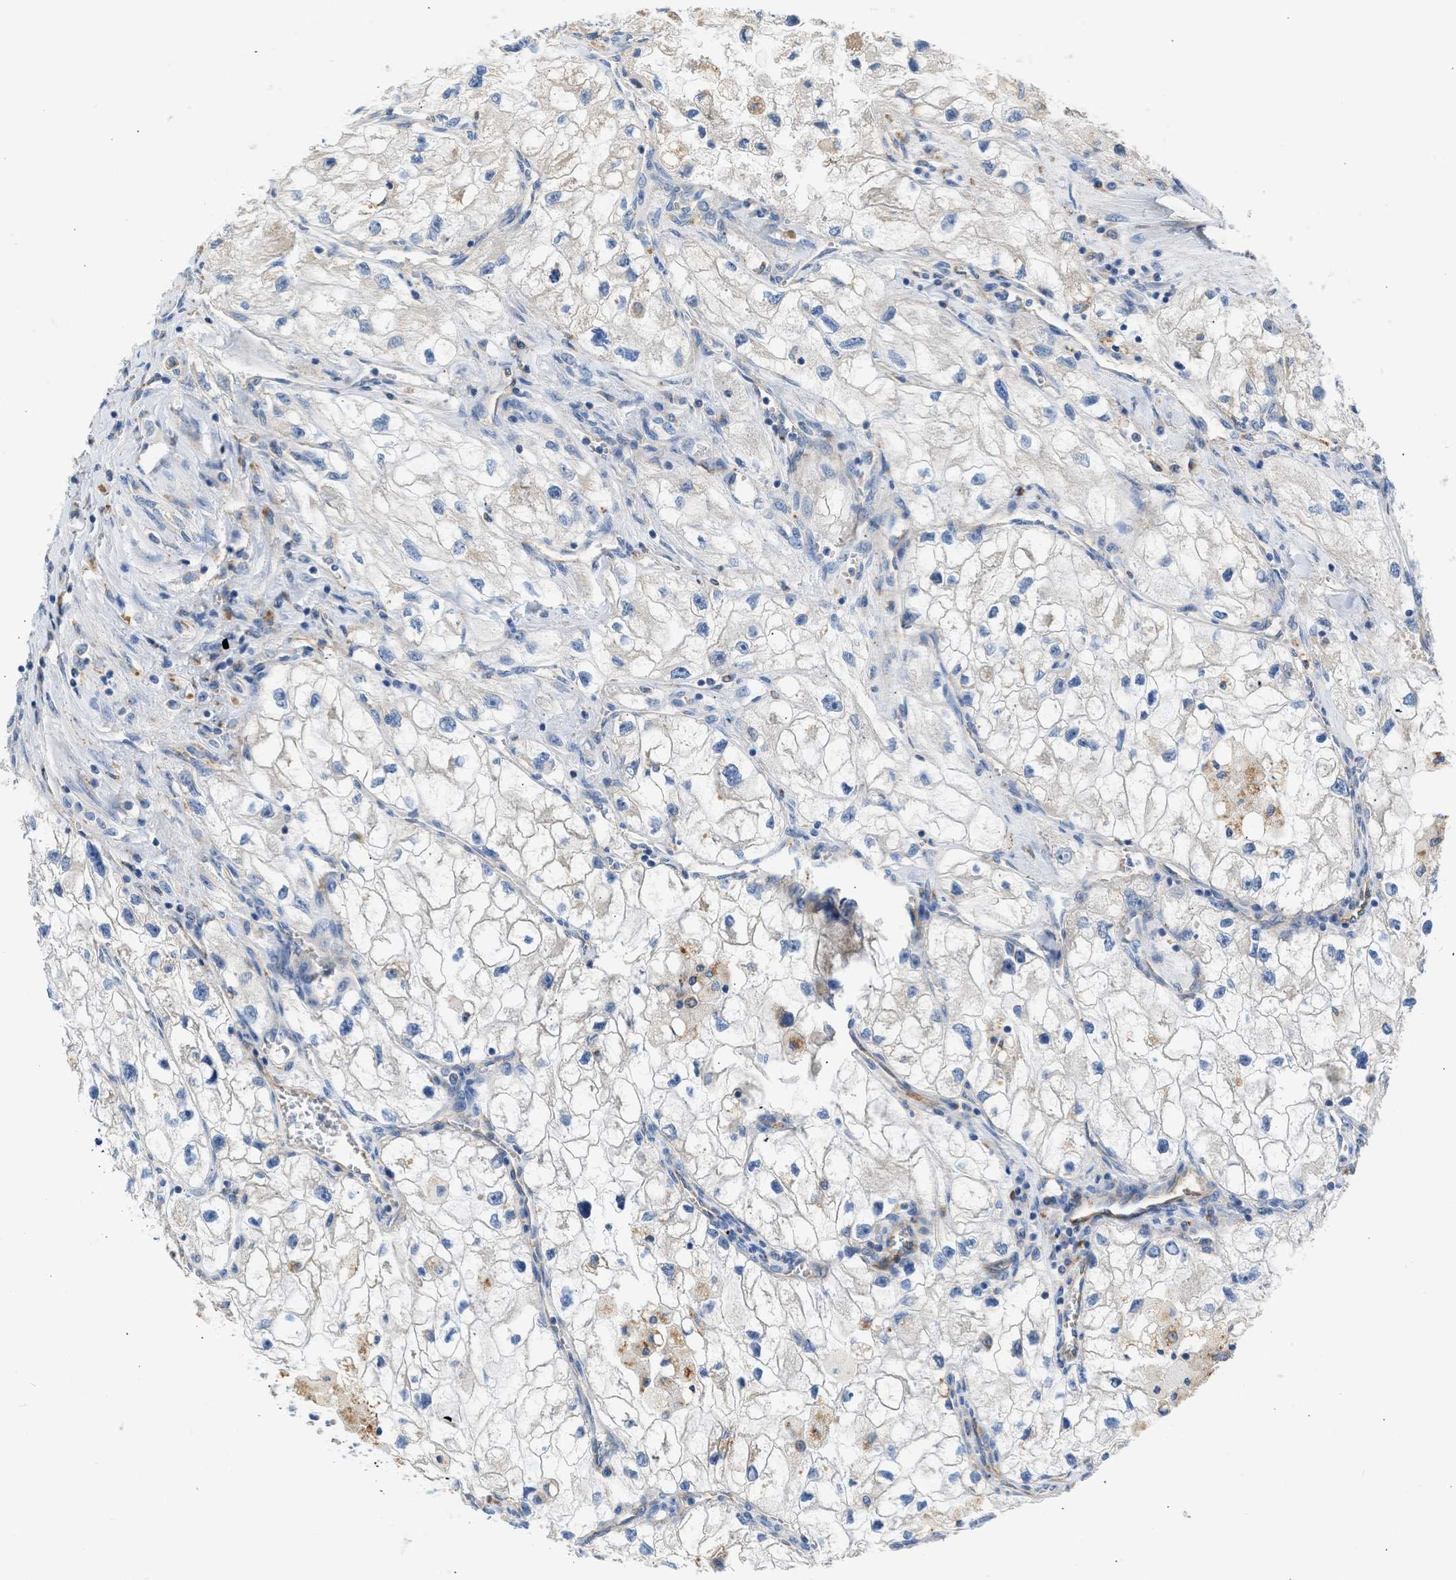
{"staining": {"intensity": "weak", "quantity": "<25%", "location": "cytoplasmic/membranous"}, "tissue": "renal cancer", "cell_type": "Tumor cells", "image_type": "cancer", "snomed": [{"axis": "morphology", "description": "Adenocarcinoma, NOS"}, {"axis": "topography", "description": "Kidney"}], "caption": "DAB immunohistochemical staining of human adenocarcinoma (renal) exhibits no significant positivity in tumor cells.", "gene": "ULK4", "patient": {"sex": "female", "age": 70}}